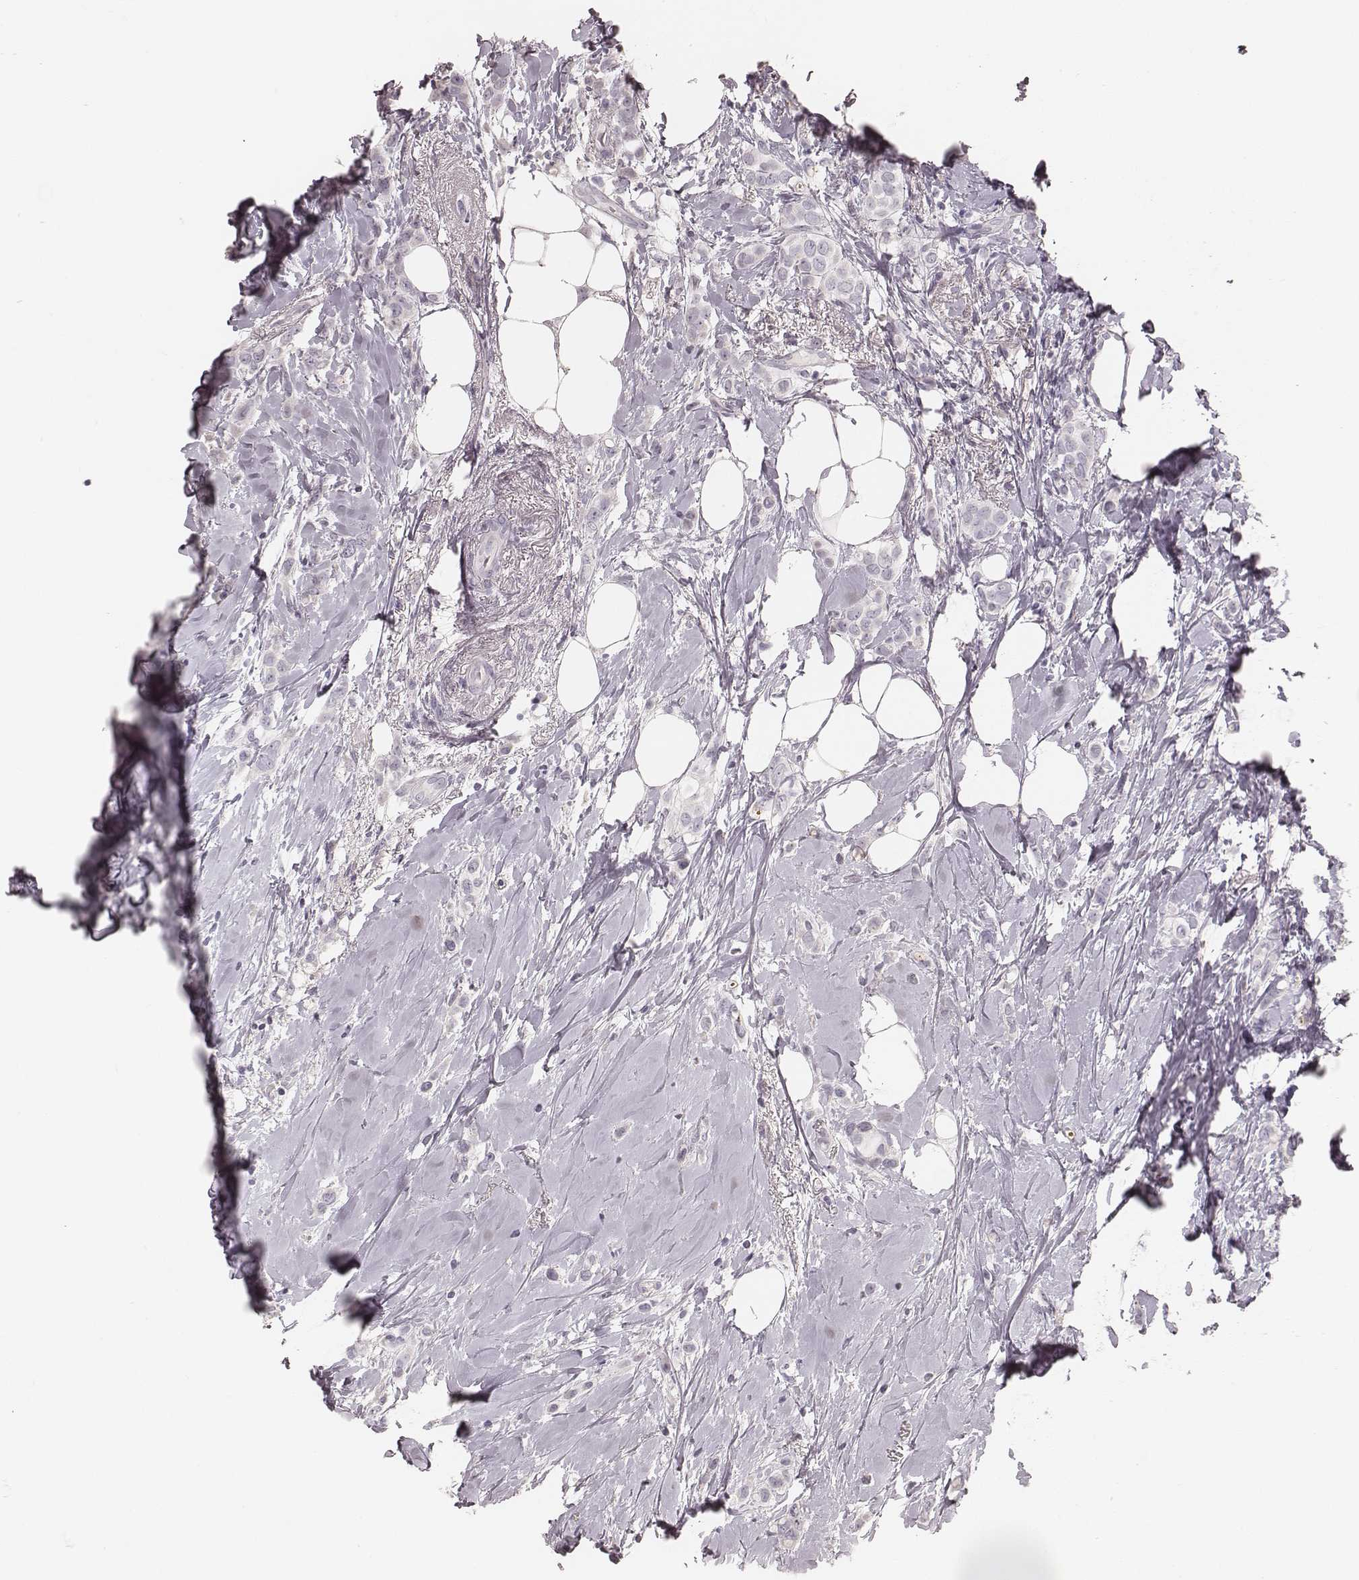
{"staining": {"intensity": "negative", "quantity": "none", "location": "none"}, "tissue": "breast cancer", "cell_type": "Tumor cells", "image_type": "cancer", "snomed": [{"axis": "morphology", "description": "Lobular carcinoma"}, {"axis": "topography", "description": "Breast"}], "caption": "Immunohistochemistry histopathology image of neoplastic tissue: breast cancer stained with DAB (3,3'-diaminobenzidine) demonstrates no significant protein expression in tumor cells. (DAB immunohistochemistry, high magnification).", "gene": "ZP4", "patient": {"sex": "female", "age": 66}}